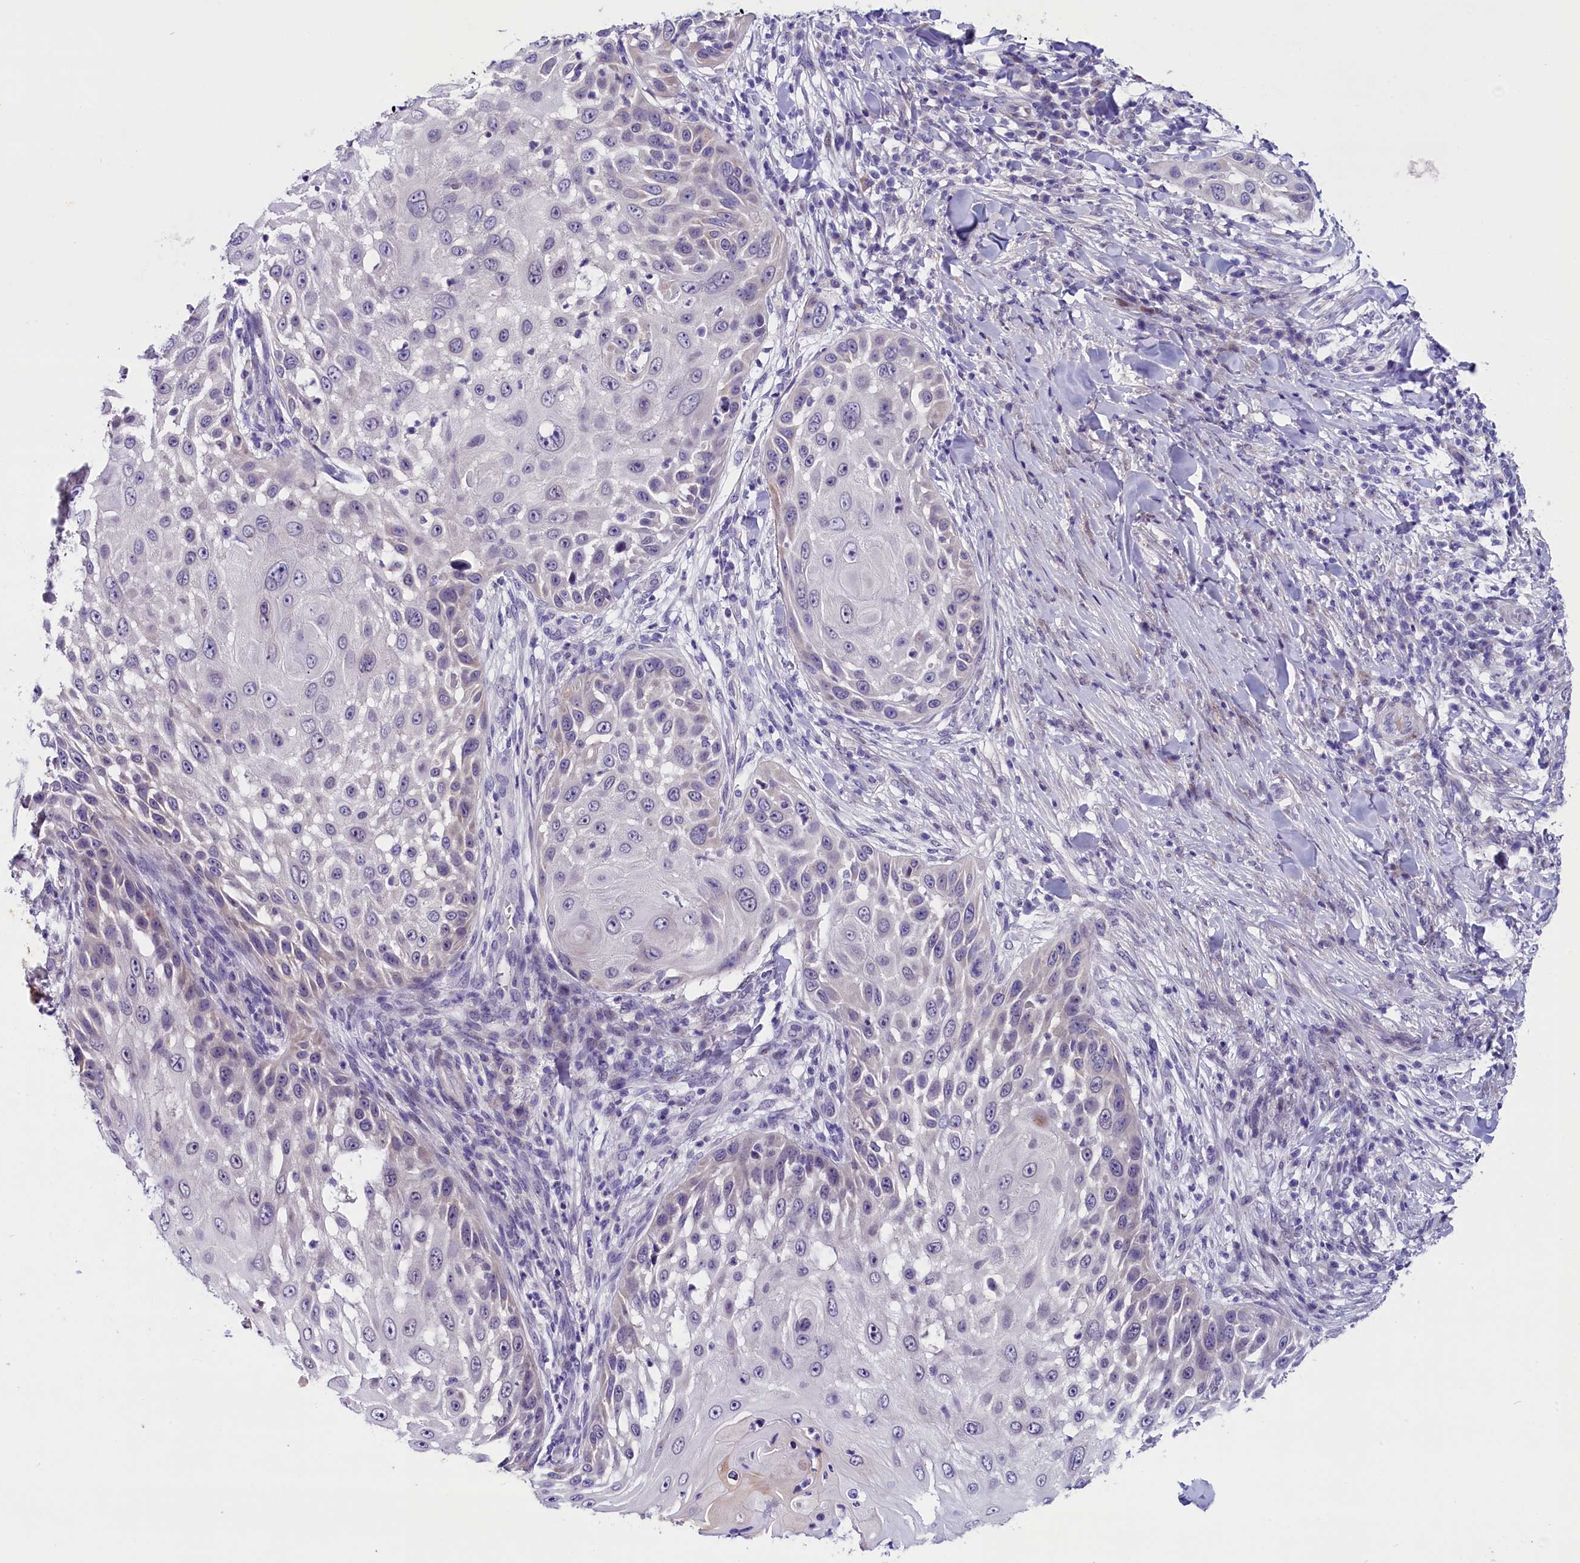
{"staining": {"intensity": "negative", "quantity": "none", "location": "none"}, "tissue": "skin cancer", "cell_type": "Tumor cells", "image_type": "cancer", "snomed": [{"axis": "morphology", "description": "Squamous cell carcinoma, NOS"}, {"axis": "topography", "description": "Skin"}], "caption": "Tumor cells are negative for protein expression in human skin squamous cell carcinoma.", "gene": "SCD5", "patient": {"sex": "female", "age": 44}}